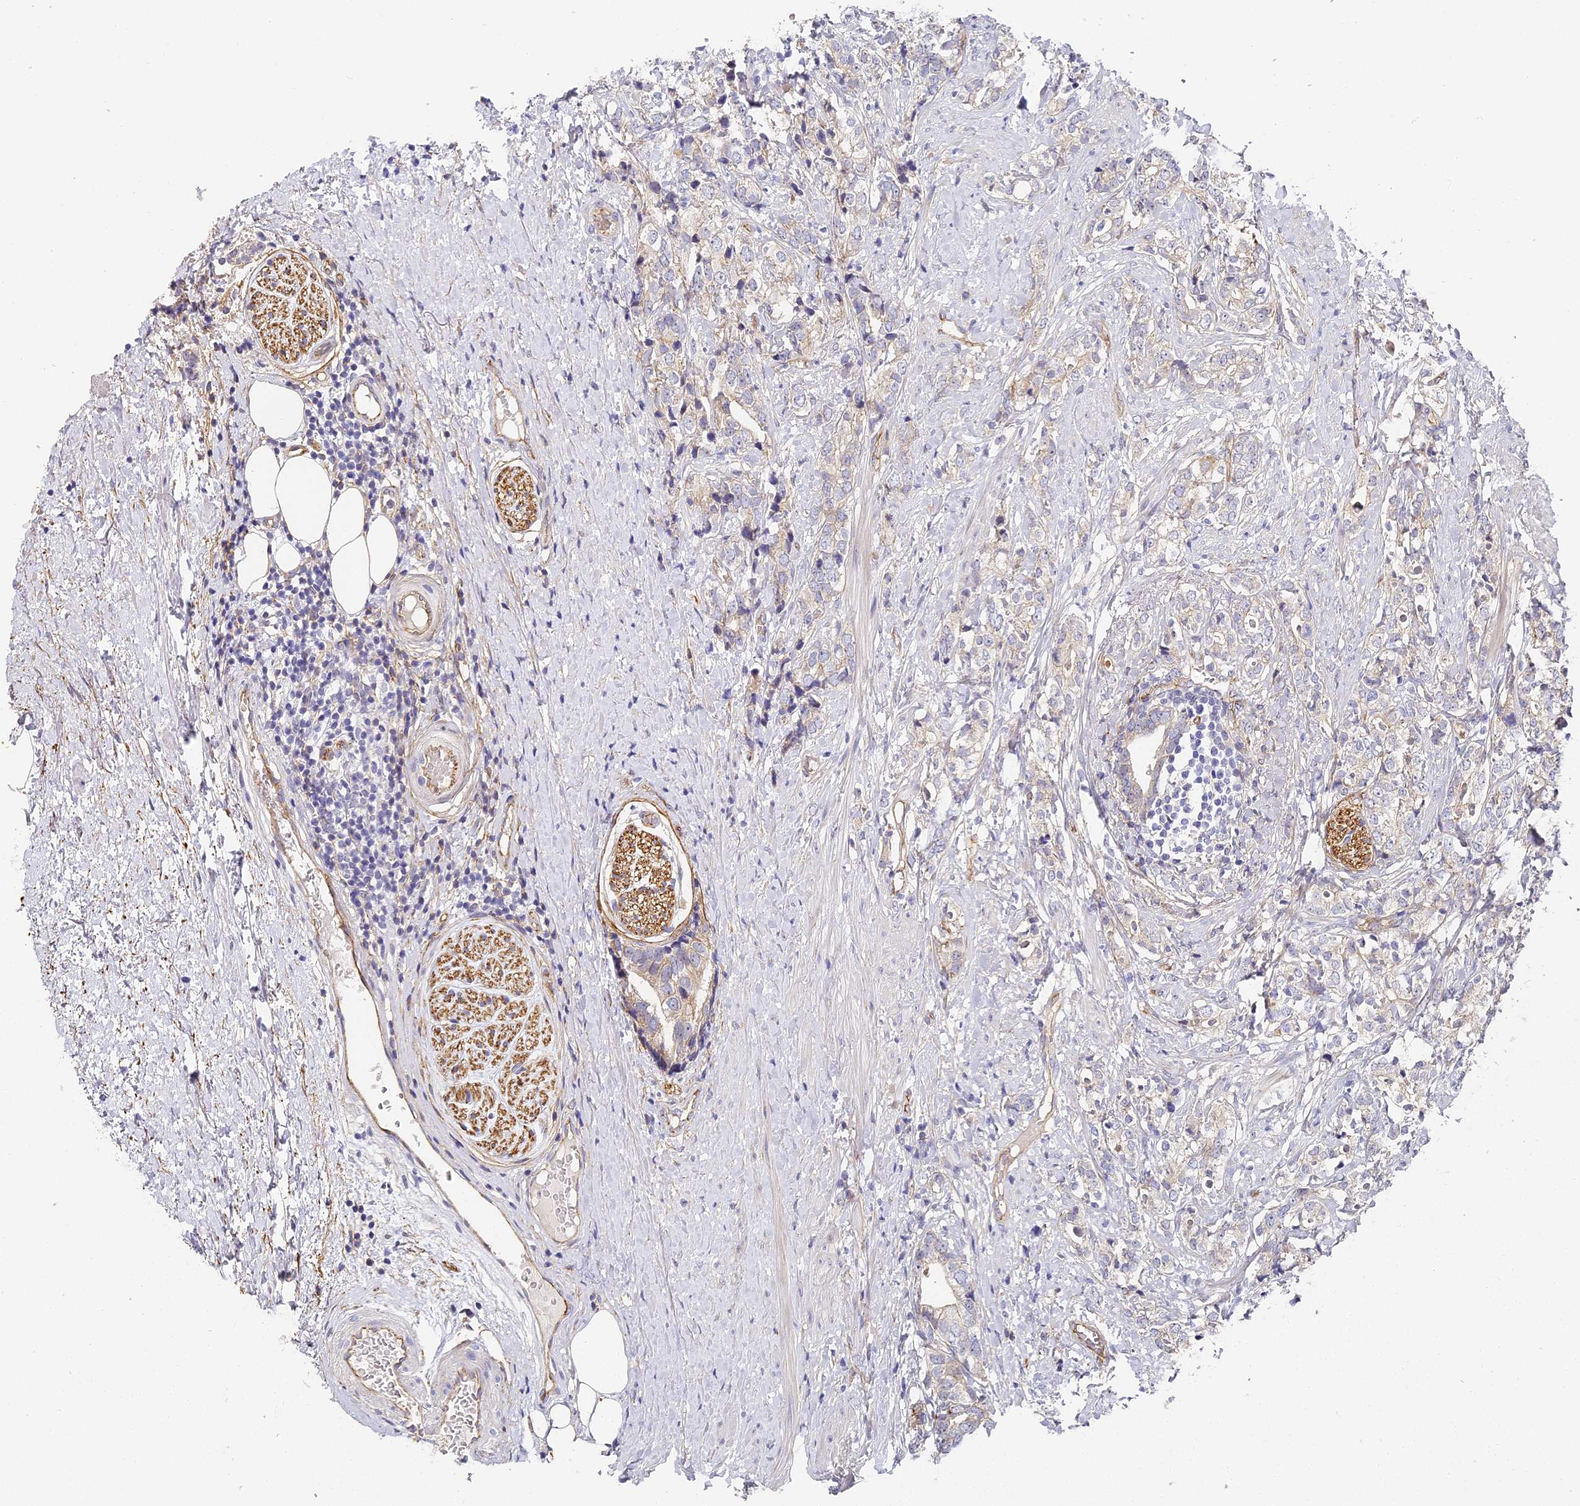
{"staining": {"intensity": "weak", "quantity": "<25%", "location": "cytoplasmic/membranous"}, "tissue": "prostate cancer", "cell_type": "Tumor cells", "image_type": "cancer", "snomed": [{"axis": "morphology", "description": "Adenocarcinoma, High grade"}, {"axis": "topography", "description": "Prostate"}], "caption": "This is an immunohistochemistry image of human high-grade adenocarcinoma (prostate). There is no staining in tumor cells.", "gene": "CCDC30", "patient": {"sex": "male", "age": 69}}